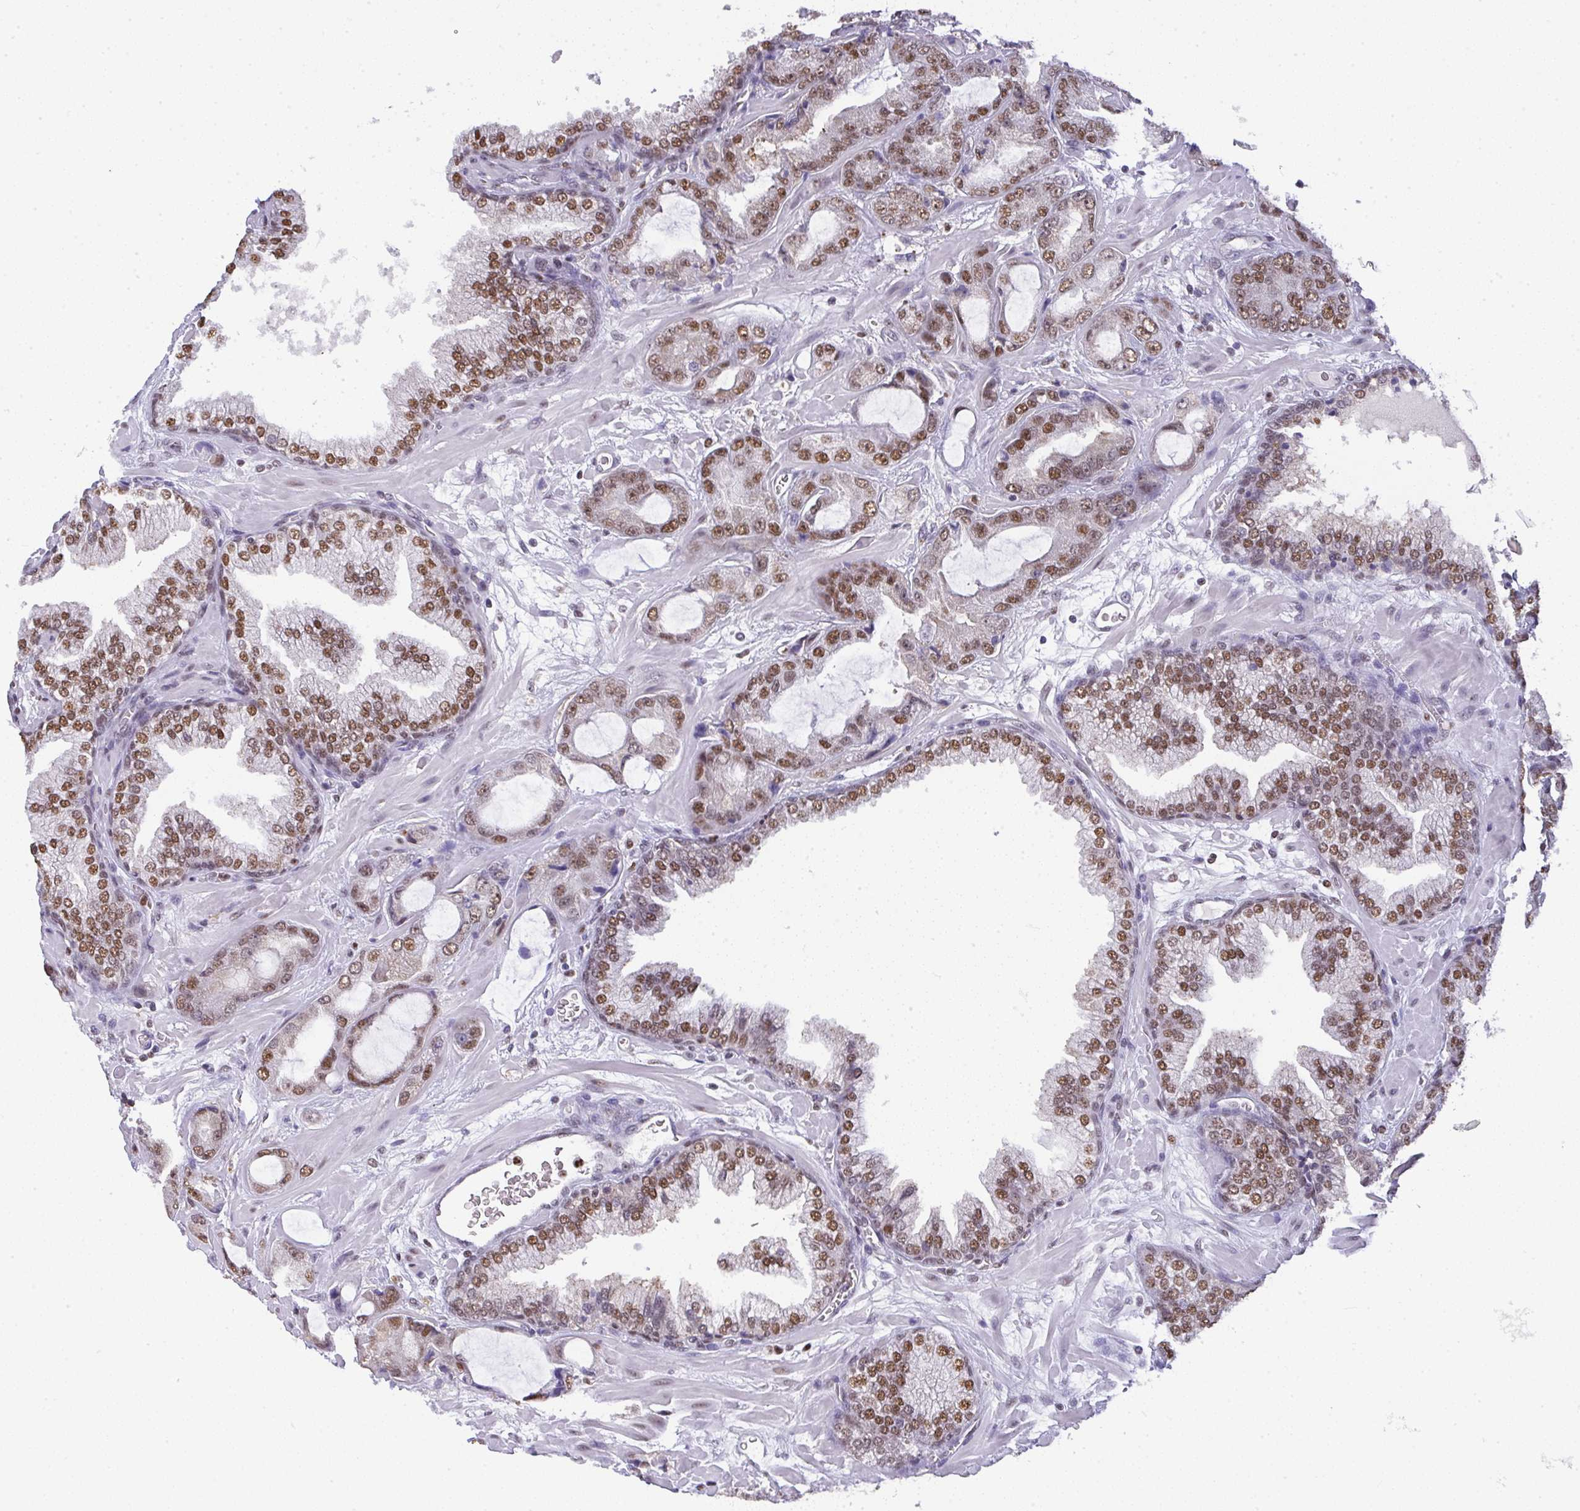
{"staining": {"intensity": "moderate", "quantity": ">75%", "location": "nuclear"}, "tissue": "prostate cancer", "cell_type": "Tumor cells", "image_type": "cancer", "snomed": [{"axis": "morphology", "description": "Adenocarcinoma, High grade"}, {"axis": "topography", "description": "Prostate"}], "caption": "Immunohistochemistry (IHC) photomicrograph of prostate cancer stained for a protein (brown), which demonstrates medium levels of moderate nuclear staining in approximately >75% of tumor cells.", "gene": "BBX", "patient": {"sex": "male", "age": 68}}